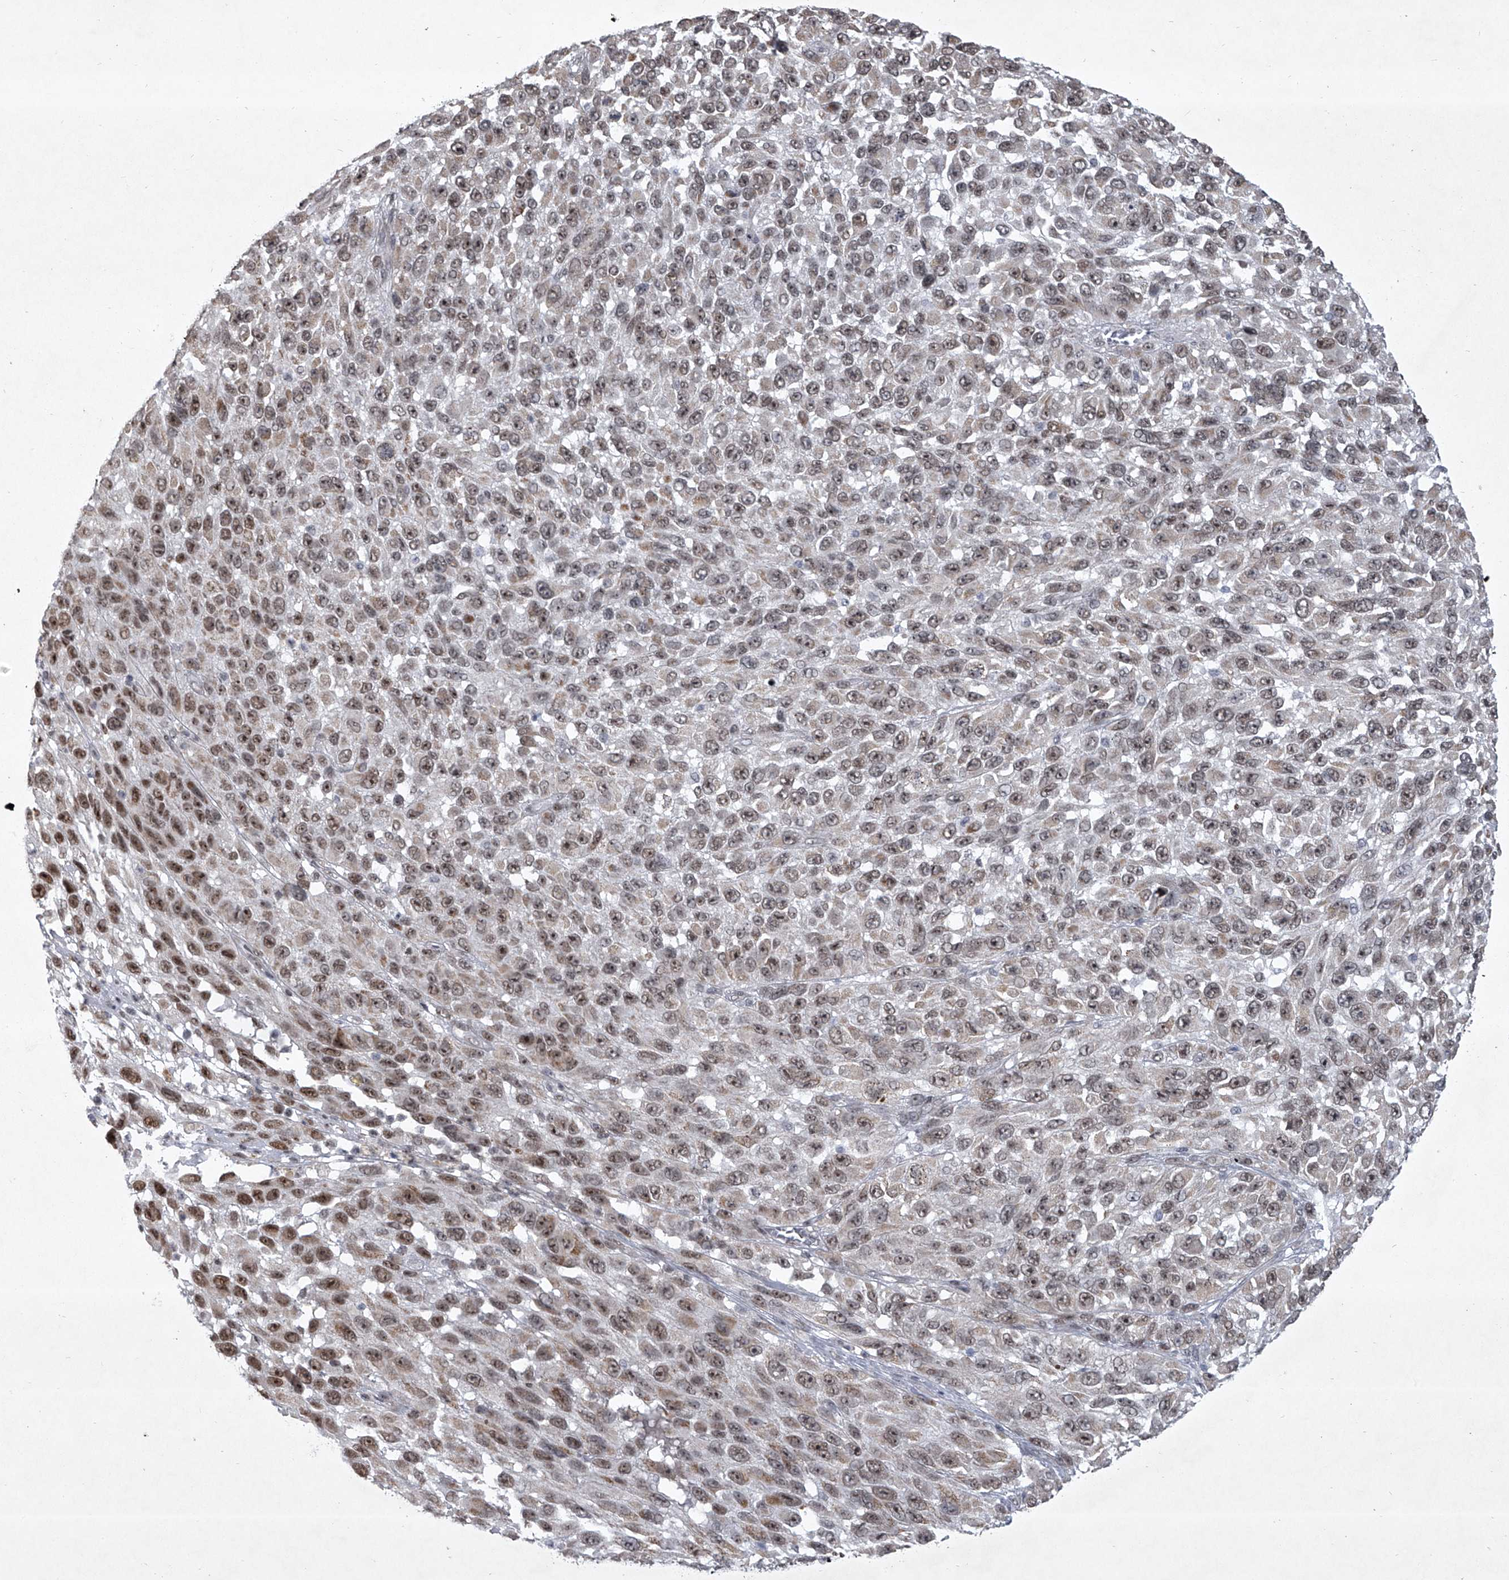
{"staining": {"intensity": "moderate", "quantity": ">75%", "location": "nuclear"}, "tissue": "melanoma", "cell_type": "Tumor cells", "image_type": "cancer", "snomed": [{"axis": "morphology", "description": "Malignant melanoma, NOS"}, {"axis": "topography", "description": "Skin"}], "caption": "Tumor cells show medium levels of moderate nuclear staining in approximately >75% of cells in melanoma.", "gene": "MLLT1", "patient": {"sex": "female", "age": 96}}